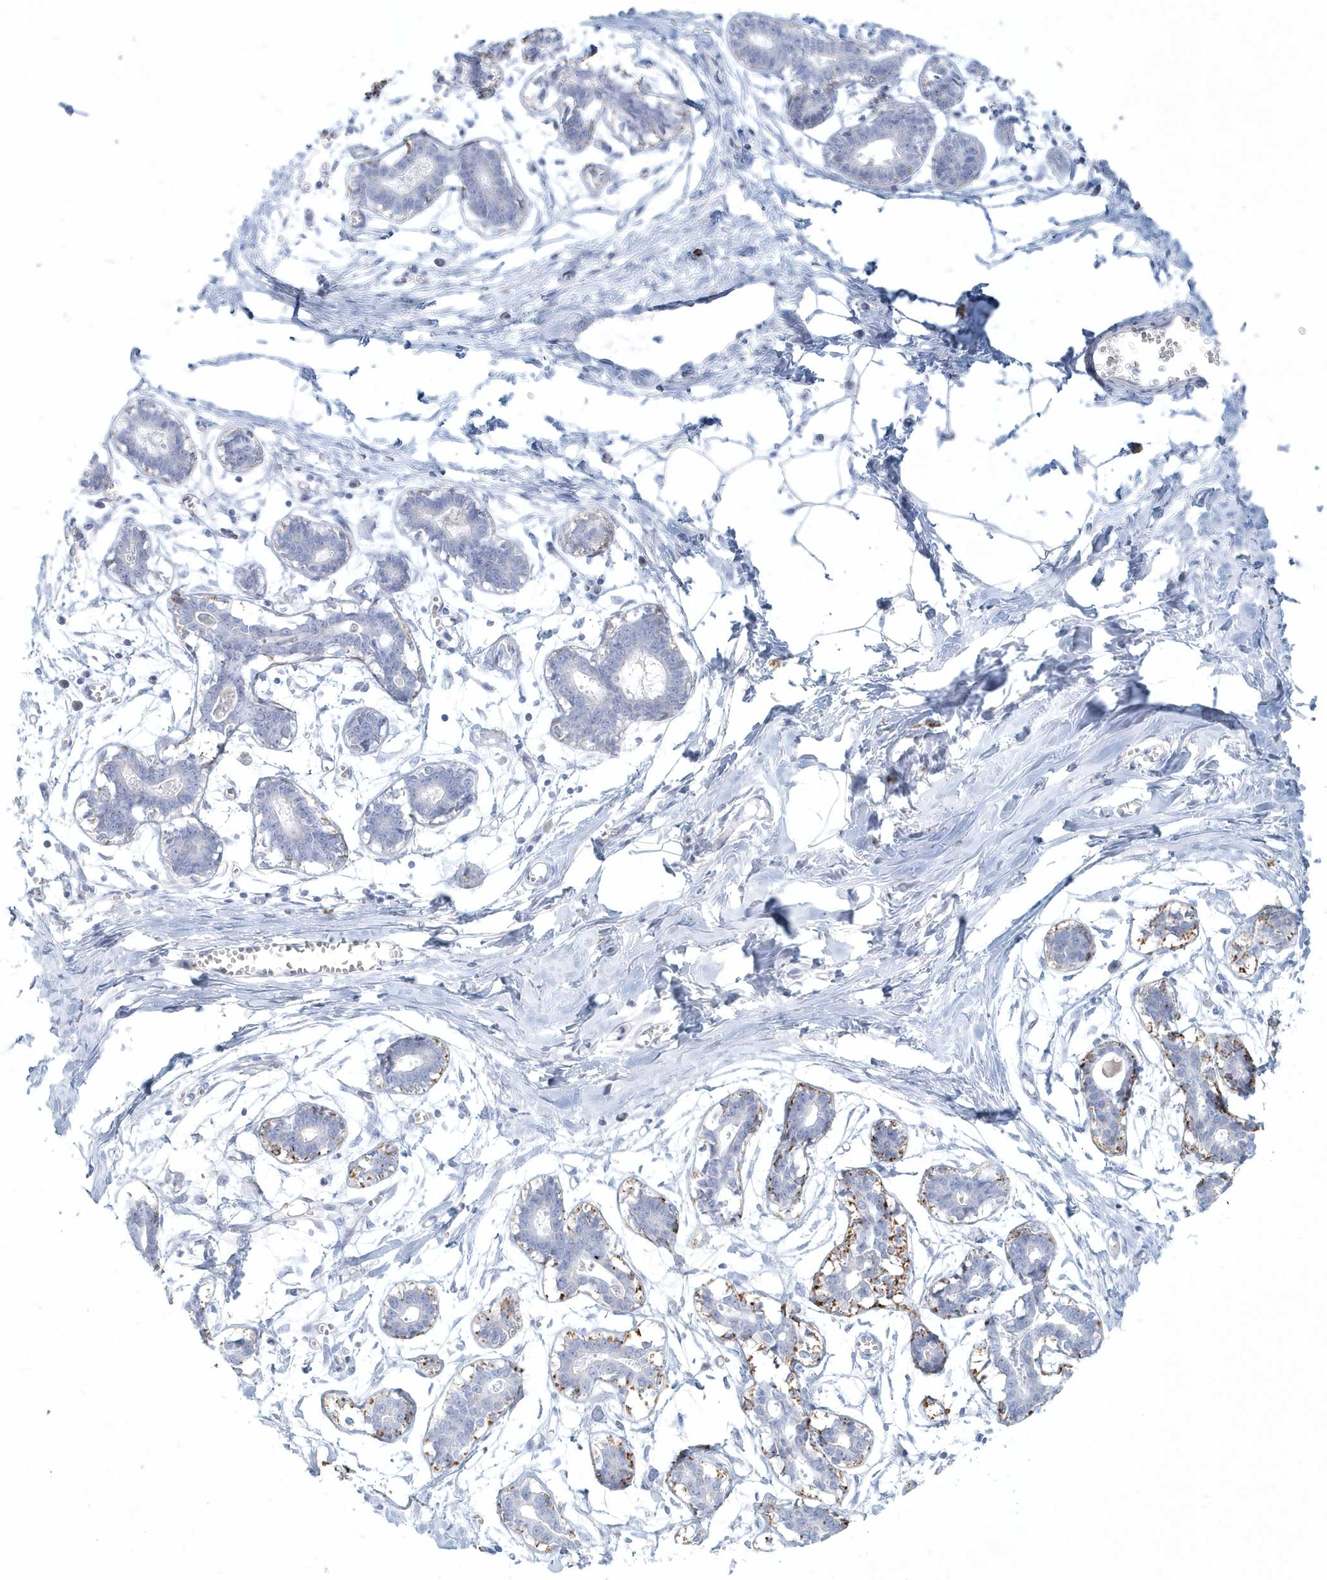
{"staining": {"intensity": "negative", "quantity": "none", "location": "none"}, "tissue": "breast", "cell_type": "Adipocytes", "image_type": "normal", "snomed": [{"axis": "morphology", "description": "Normal tissue, NOS"}, {"axis": "topography", "description": "Breast"}], "caption": "High power microscopy histopathology image of an immunohistochemistry image of unremarkable breast, revealing no significant expression in adipocytes.", "gene": "DNAH1", "patient": {"sex": "female", "age": 27}}